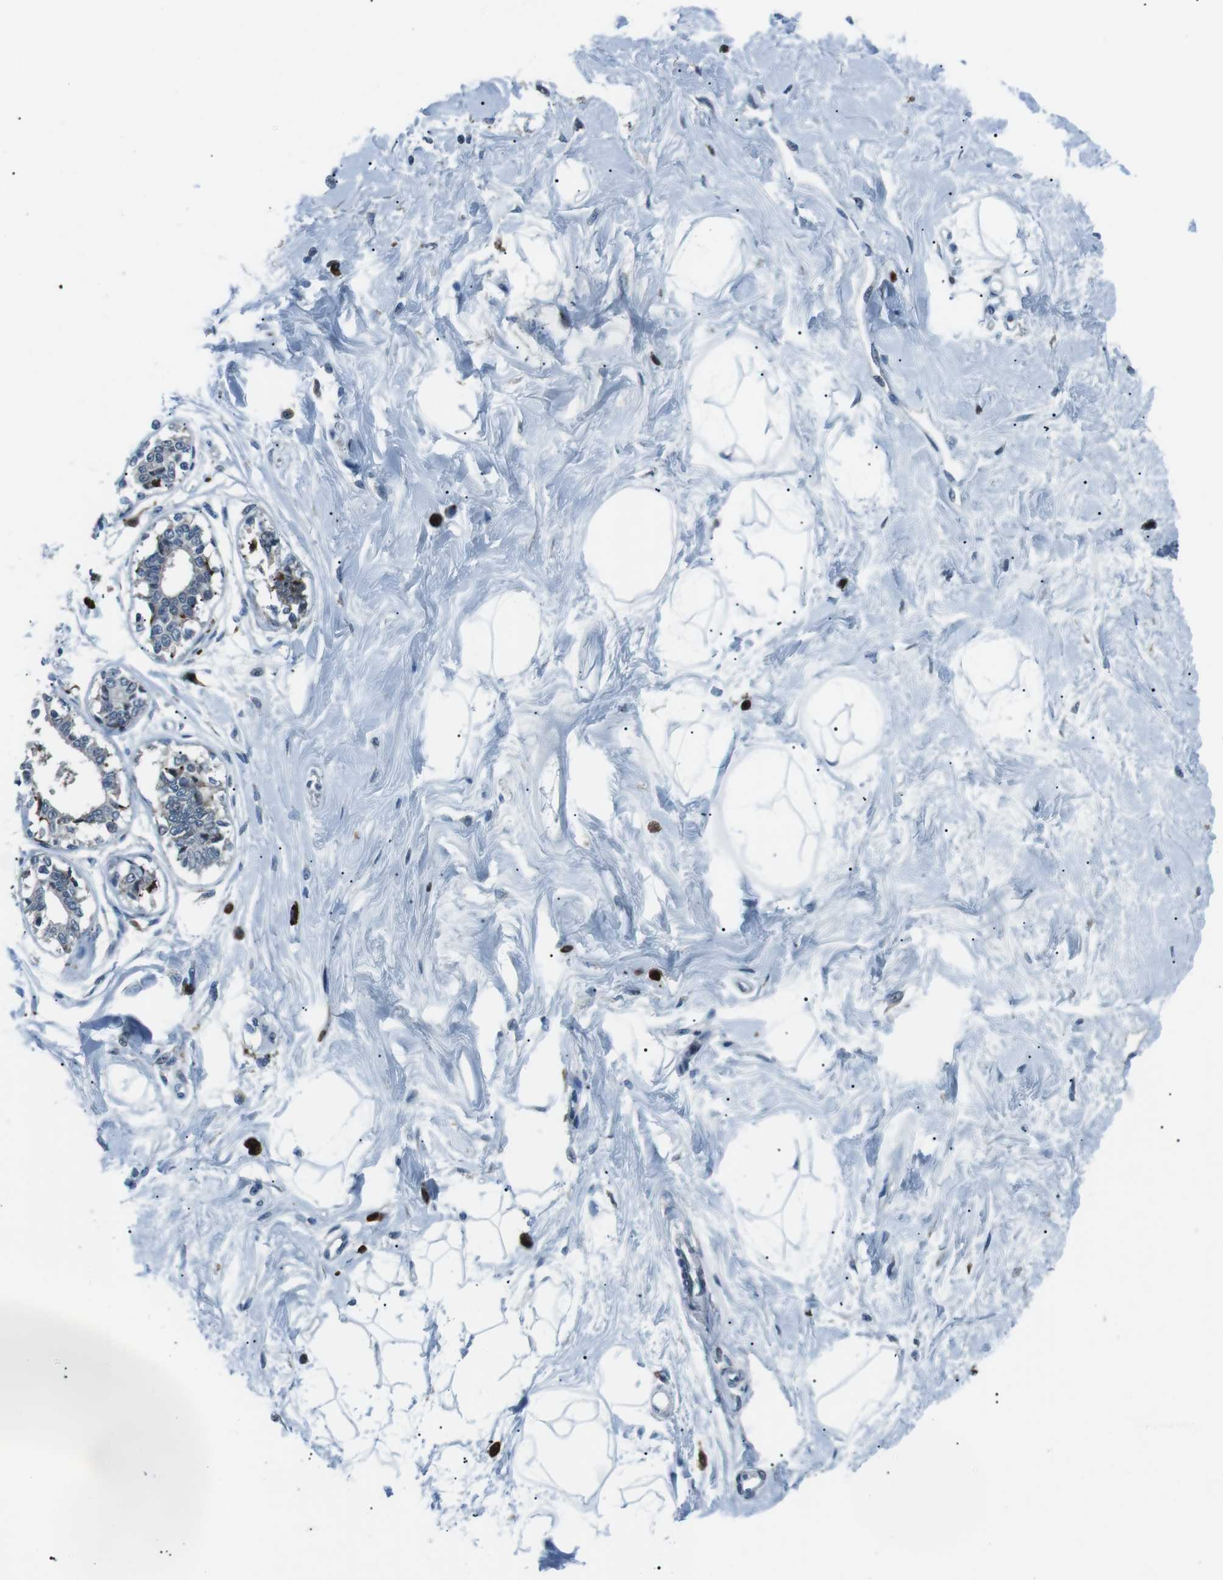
{"staining": {"intensity": "negative", "quantity": "none", "location": "none"}, "tissue": "breast", "cell_type": "Adipocytes", "image_type": "normal", "snomed": [{"axis": "morphology", "description": "Normal tissue, NOS"}, {"axis": "topography", "description": "Breast"}], "caption": "Breast was stained to show a protein in brown. There is no significant expression in adipocytes. (DAB immunohistochemistry, high magnification).", "gene": "BLNK", "patient": {"sex": "female", "age": 45}}